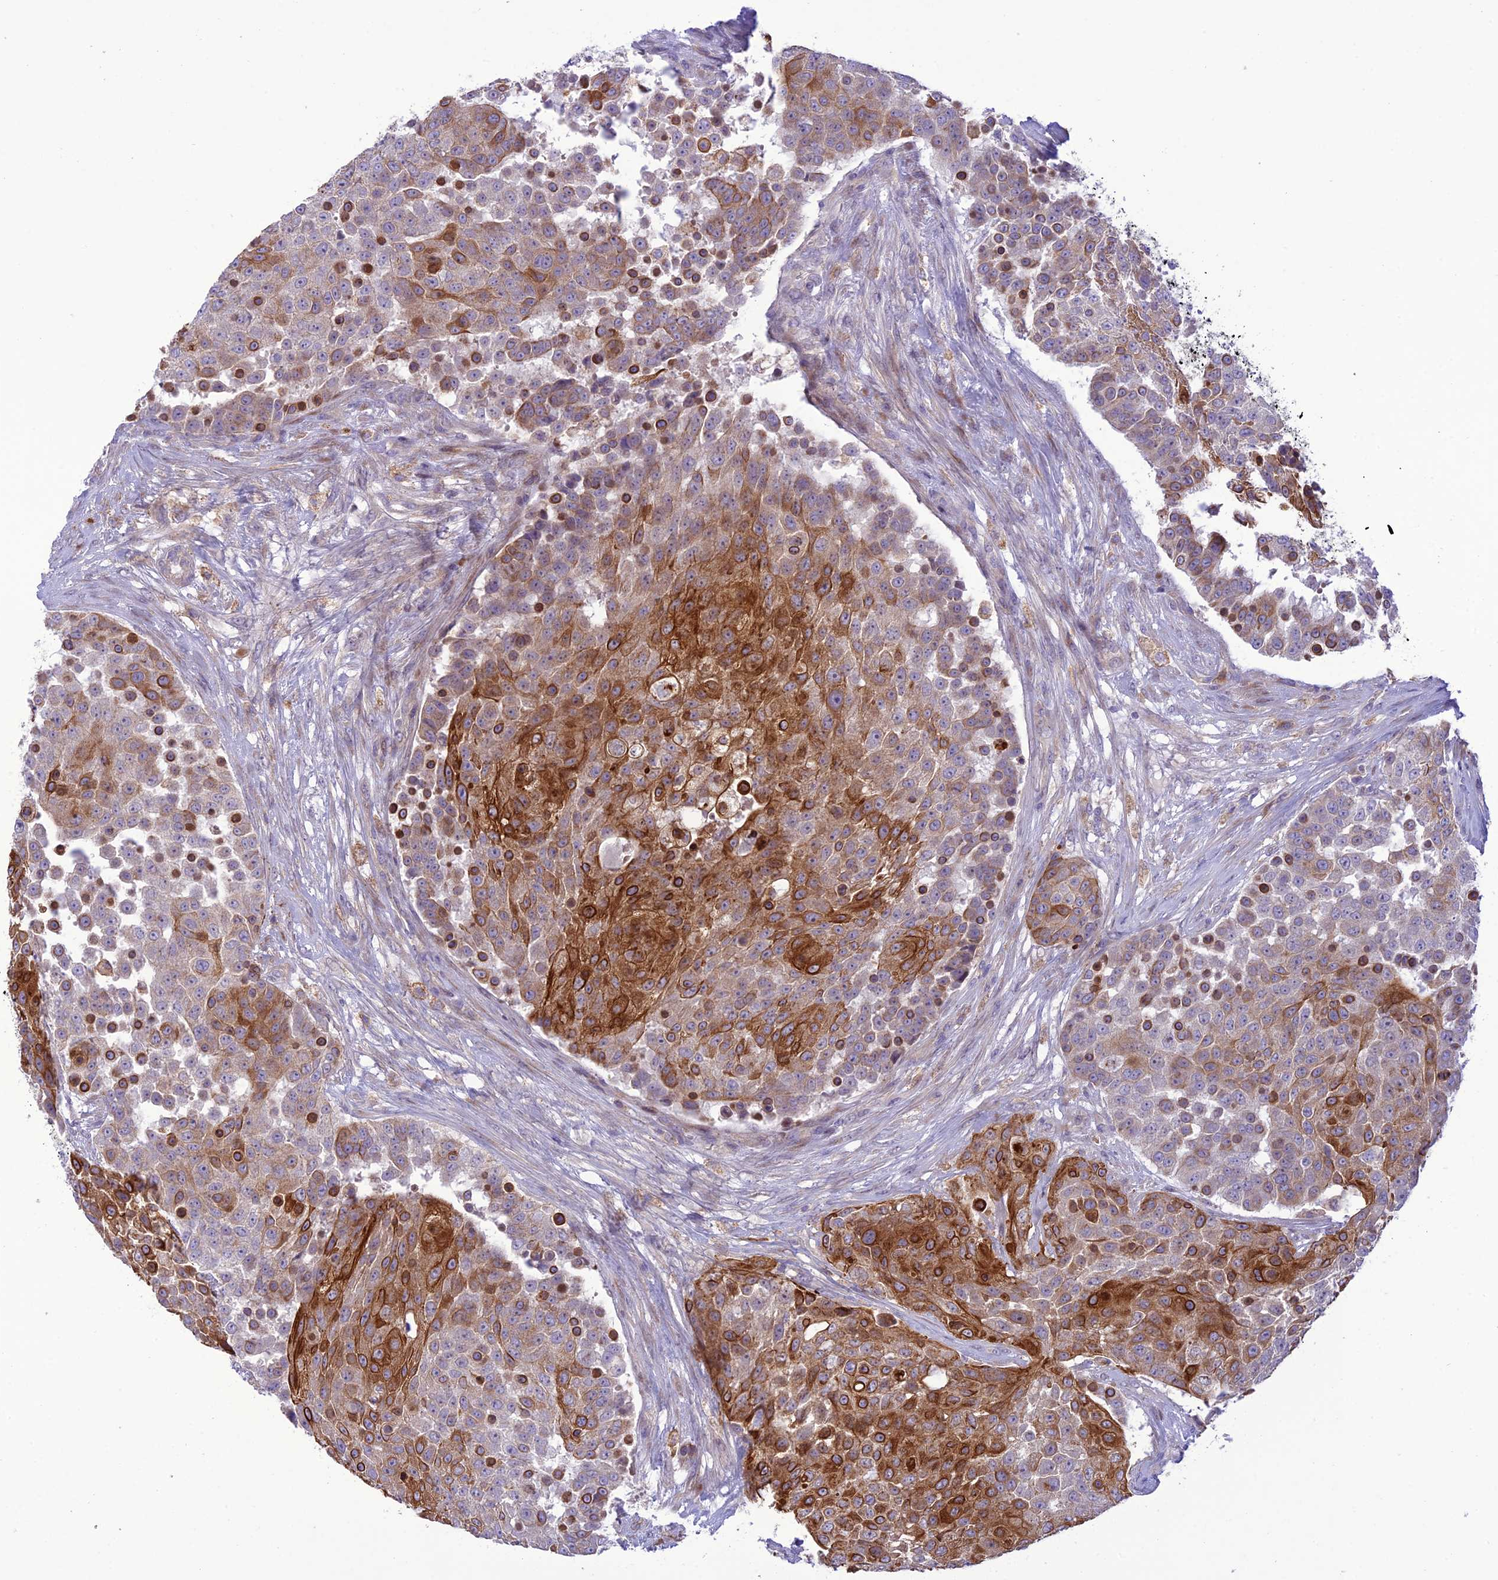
{"staining": {"intensity": "strong", "quantity": "25%-75%", "location": "cytoplasmic/membranous"}, "tissue": "urothelial cancer", "cell_type": "Tumor cells", "image_type": "cancer", "snomed": [{"axis": "morphology", "description": "Urothelial carcinoma, High grade"}, {"axis": "topography", "description": "Urinary bladder"}], "caption": "IHC (DAB) staining of urothelial cancer shows strong cytoplasmic/membranous protein positivity in approximately 25%-75% of tumor cells. The protein of interest is stained brown, and the nuclei are stained in blue (DAB (3,3'-diaminobenzidine) IHC with brightfield microscopy, high magnification).", "gene": "JMY", "patient": {"sex": "female", "age": 63}}